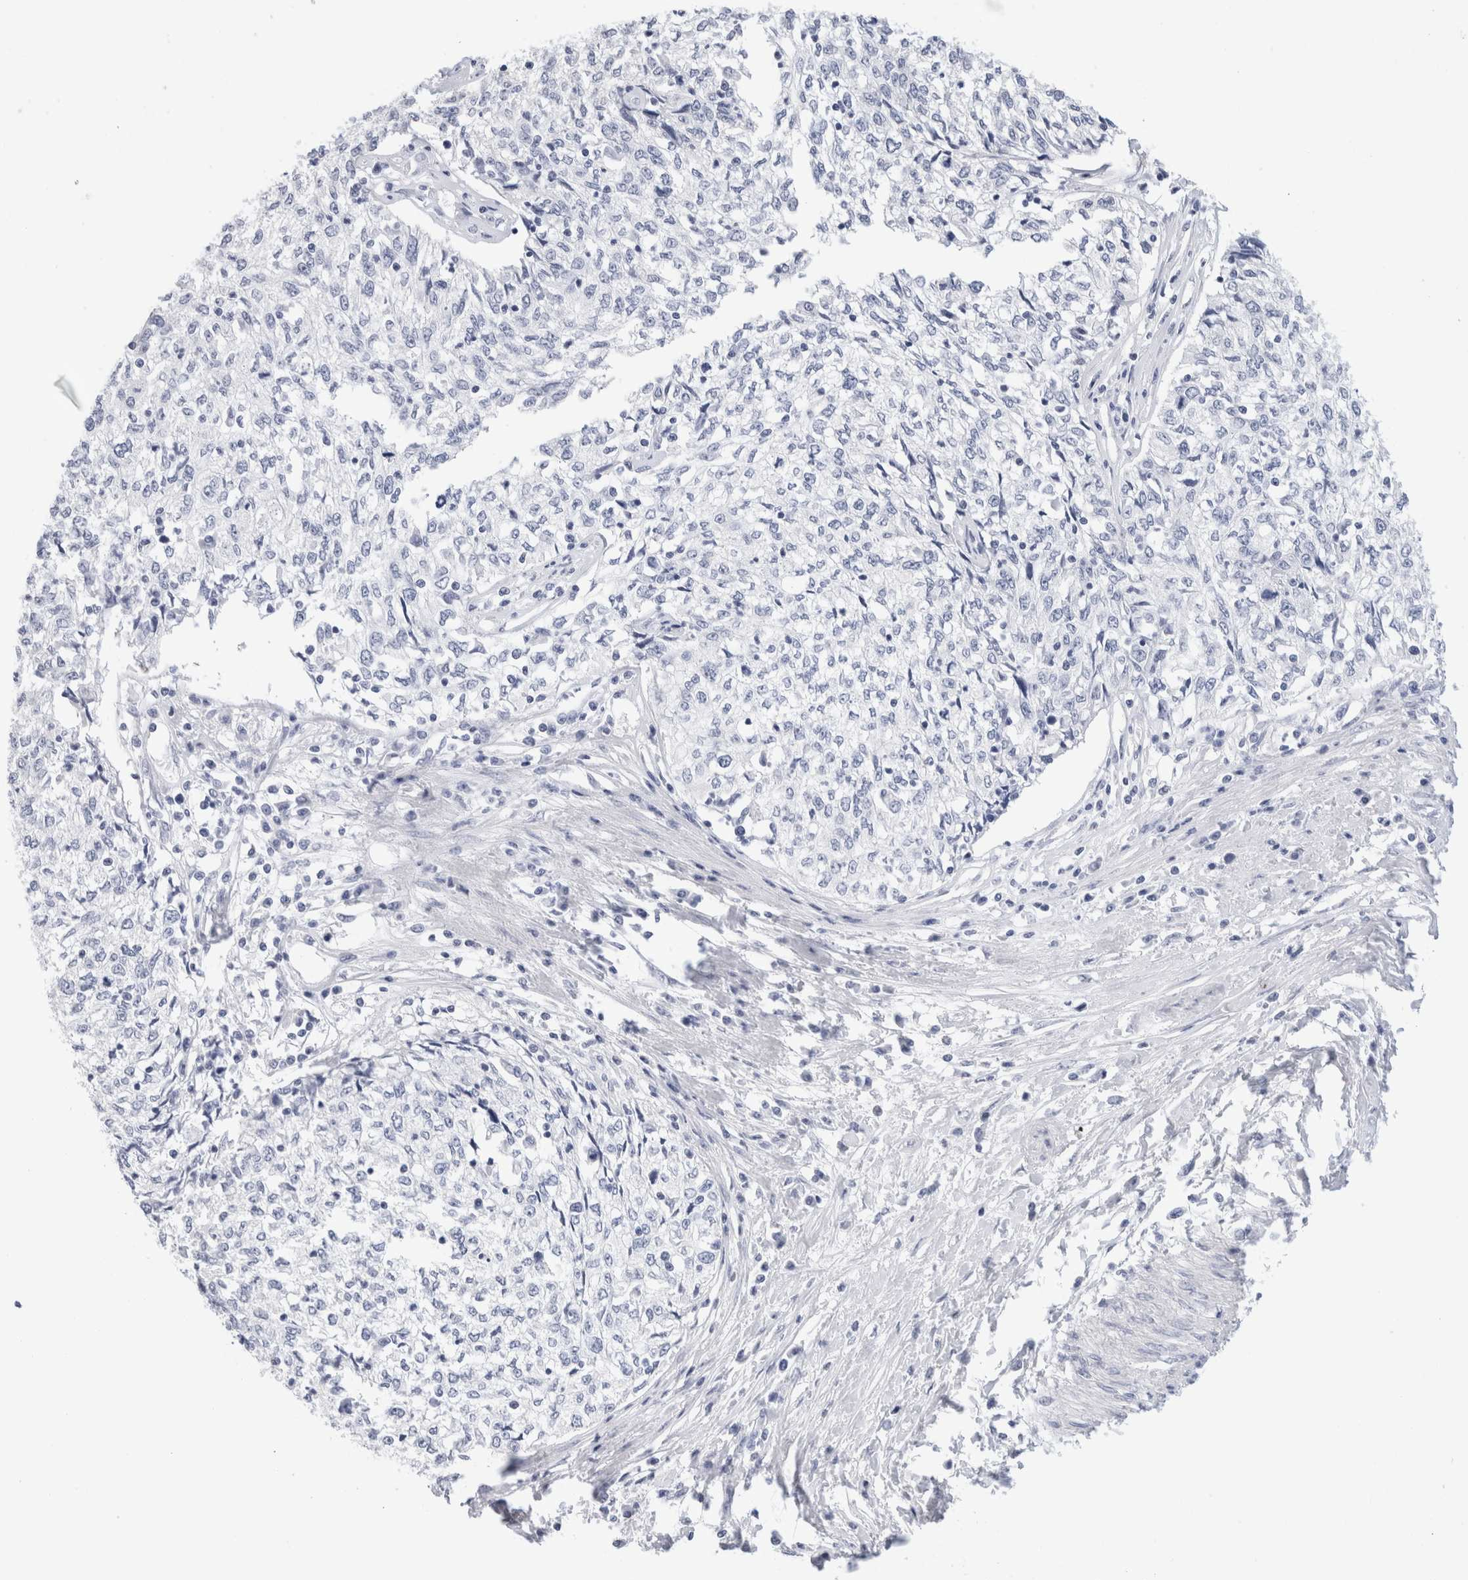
{"staining": {"intensity": "negative", "quantity": "none", "location": "none"}, "tissue": "cervical cancer", "cell_type": "Tumor cells", "image_type": "cancer", "snomed": [{"axis": "morphology", "description": "Squamous cell carcinoma, NOS"}, {"axis": "topography", "description": "Cervix"}], "caption": "Protein analysis of squamous cell carcinoma (cervical) demonstrates no significant staining in tumor cells. (Brightfield microscopy of DAB immunohistochemistry at high magnification).", "gene": "ECHDC2", "patient": {"sex": "female", "age": 57}}